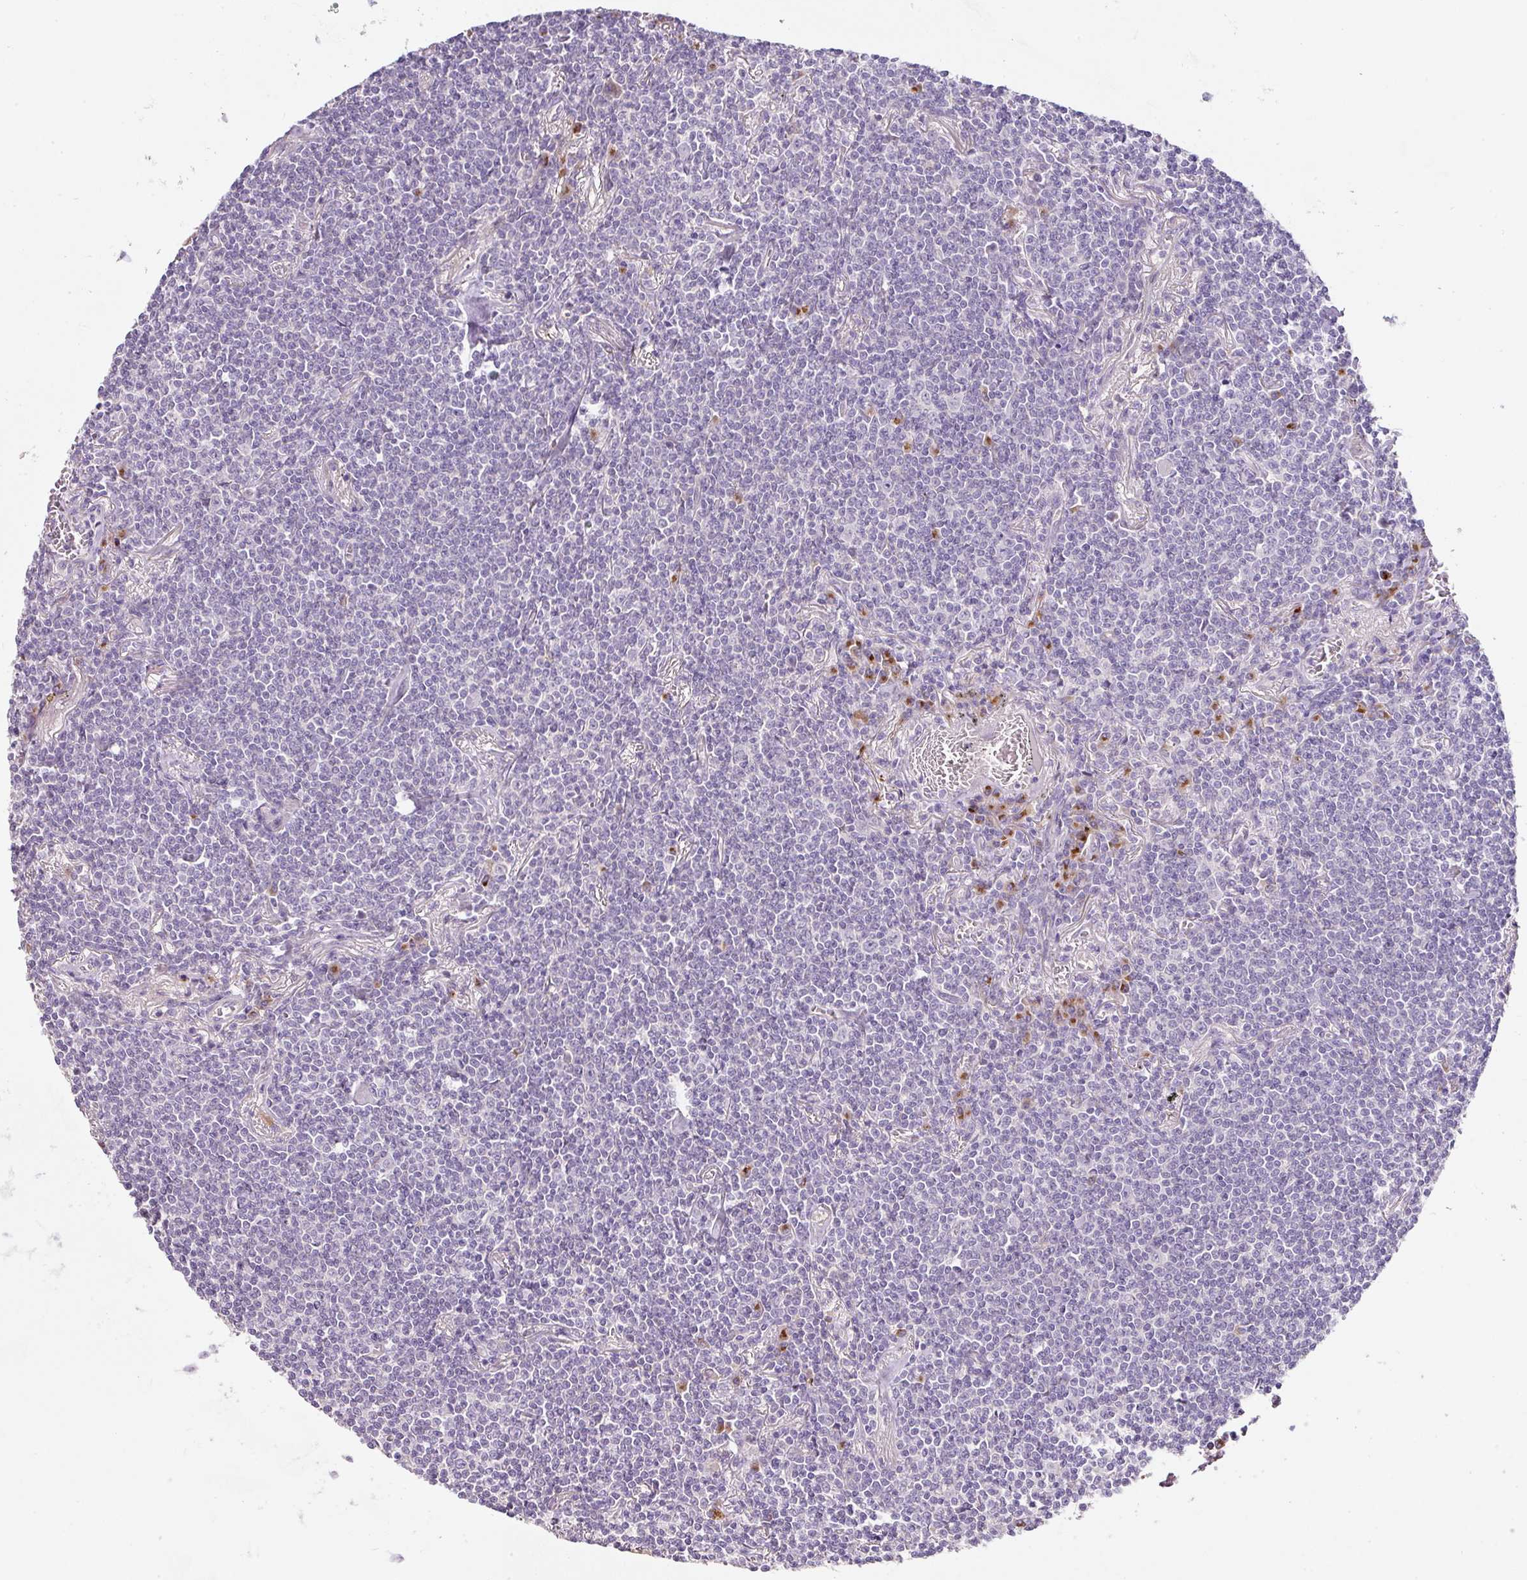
{"staining": {"intensity": "negative", "quantity": "none", "location": "none"}, "tissue": "lymphoma", "cell_type": "Tumor cells", "image_type": "cancer", "snomed": [{"axis": "morphology", "description": "Malignant lymphoma, non-Hodgkin's type, Low grade"}, {"axis": "topography", "description": "Lung"}], "caption": "Lymphoma was stained to show a protein in brown. There is no significant positivity in tumor cells.", "gene": "NBPF11", "patient": {"sex": "female", "age": 71}}